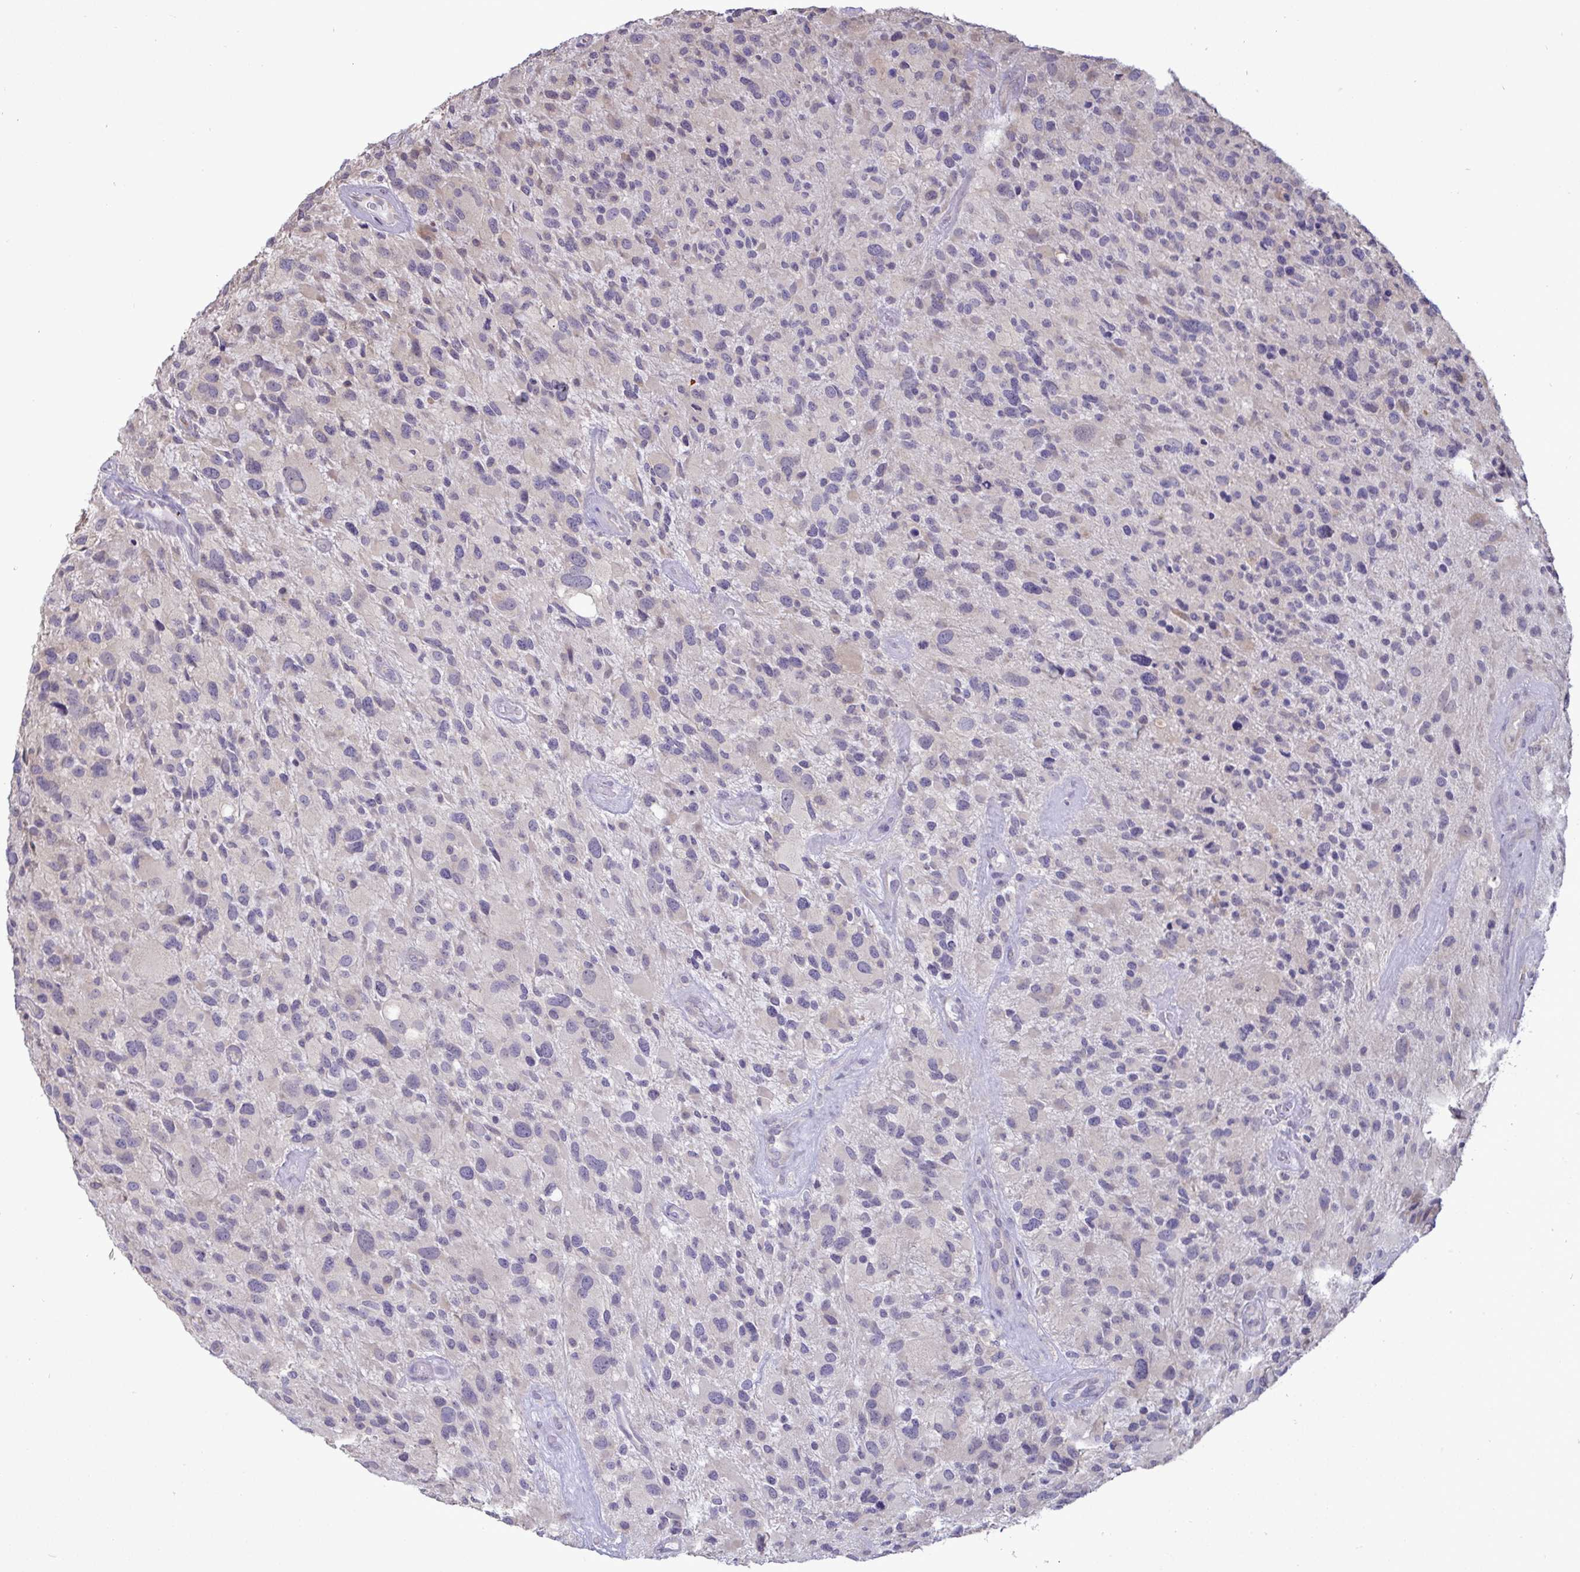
{"staining": {"intensity": "negative", "quantity": "none", "location": "none"}, "tissue": "glioma", "cell_type": "Tumor cells", "image_type": "cancer", "snomed": [{"axis": "morphology", "description": "Glioma, malignant, High grade"}, {"axis": "topography", "description": "Brain"}], "caption": "This is an IHC photomicrograph of glioma. There is no positivity in tumor cells.", "gene": "TMEM41A", "patient": {"sex": "female", "age": 67}}